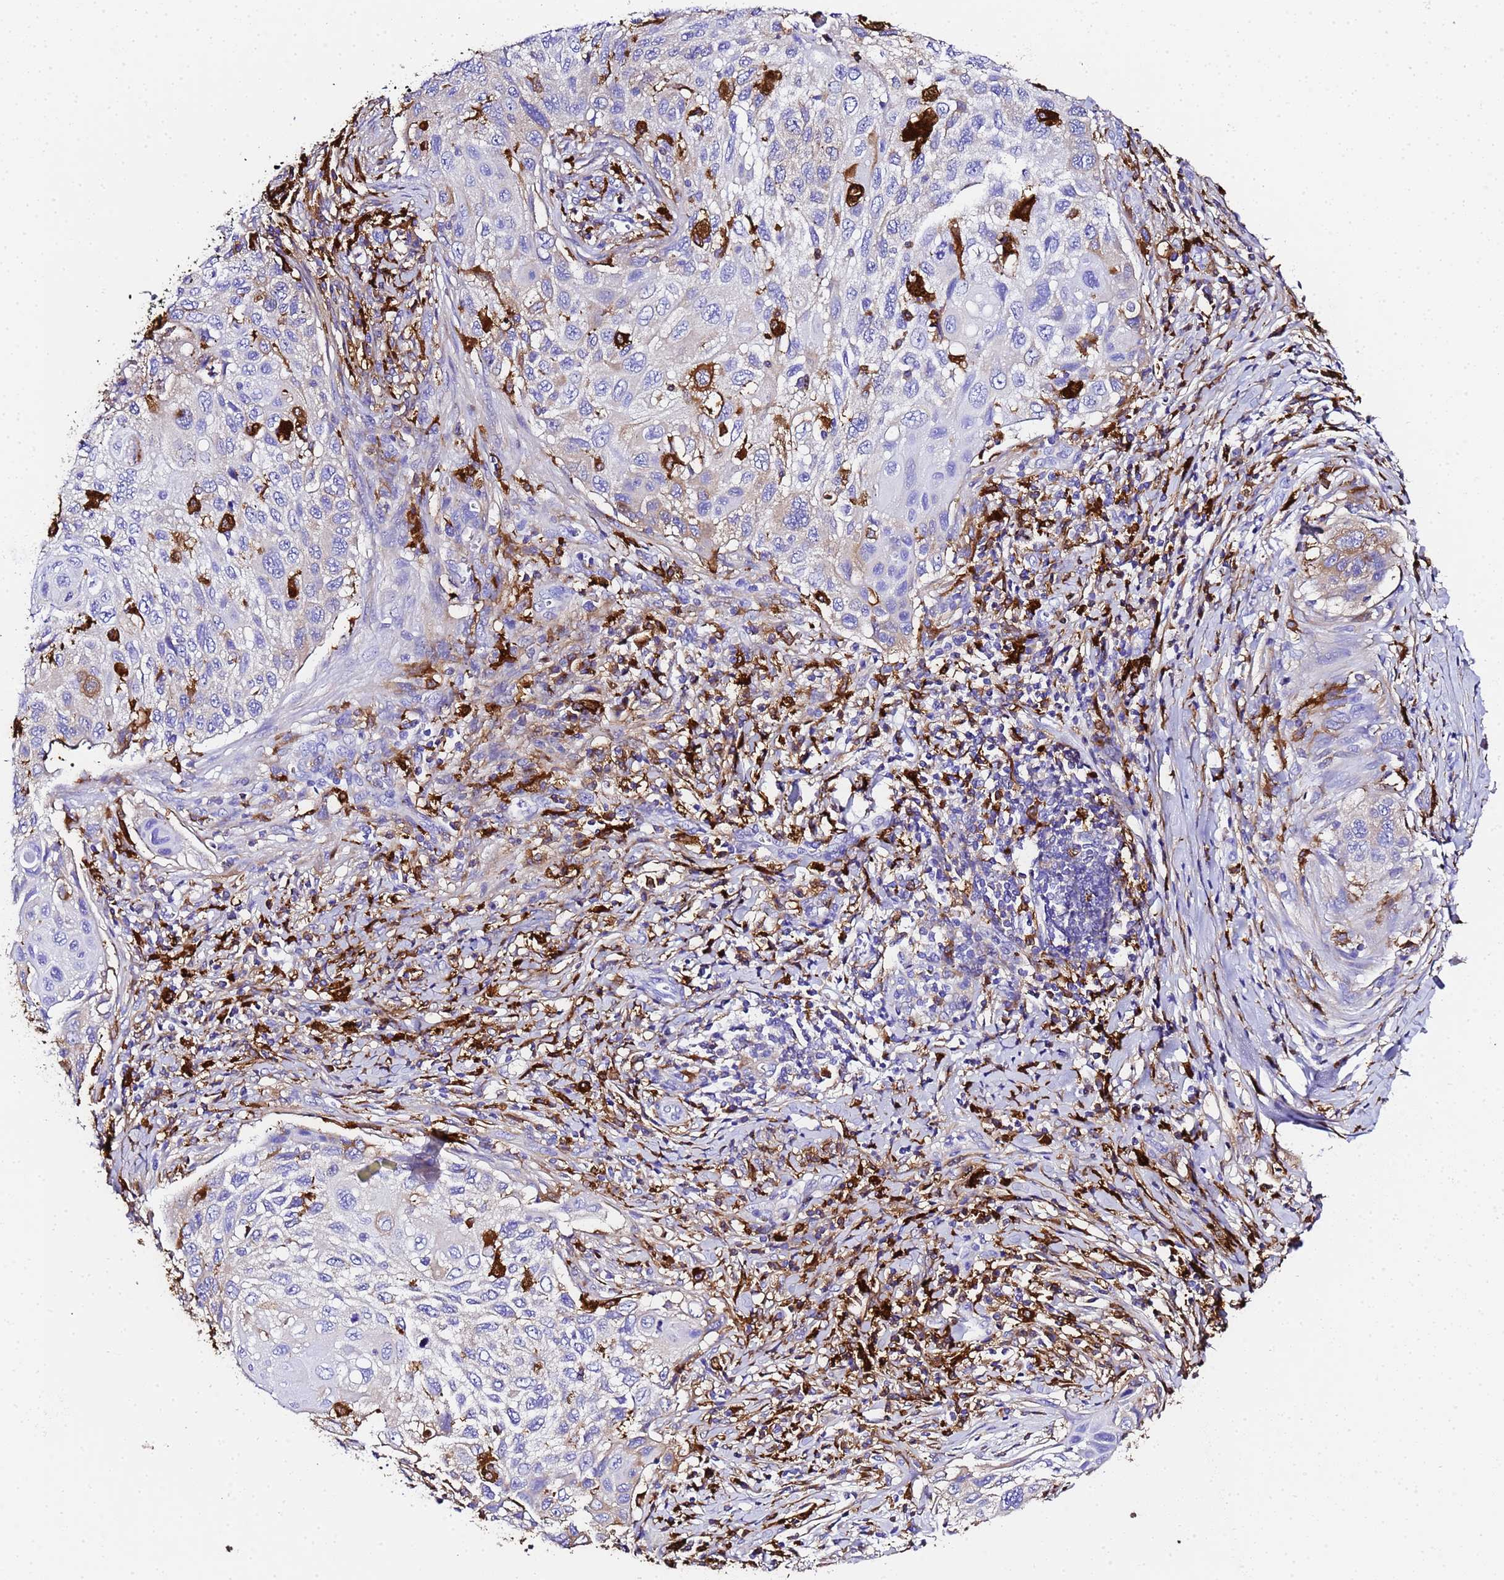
{"staining": {"intensity": "strong", "quantity": "<25%", "location": "cytoplasmic/membranous"}, "tissue": "cervical cancer", "cell_type": "Tumor cells", "image_type": "cancer", "snomed": [{"axis": "morphology", "description": "Squamous cell carcinoma, NOS"}, {"axis": "topography", "description": "Cervix"}], "caption": "Strong cytoplasmic/membranous protein expression is identified in about <25% of tumor cells in cervical squamous cell carcinoma.", "gene": "FTL", "patient": {"sex": "female", "age": 70}}